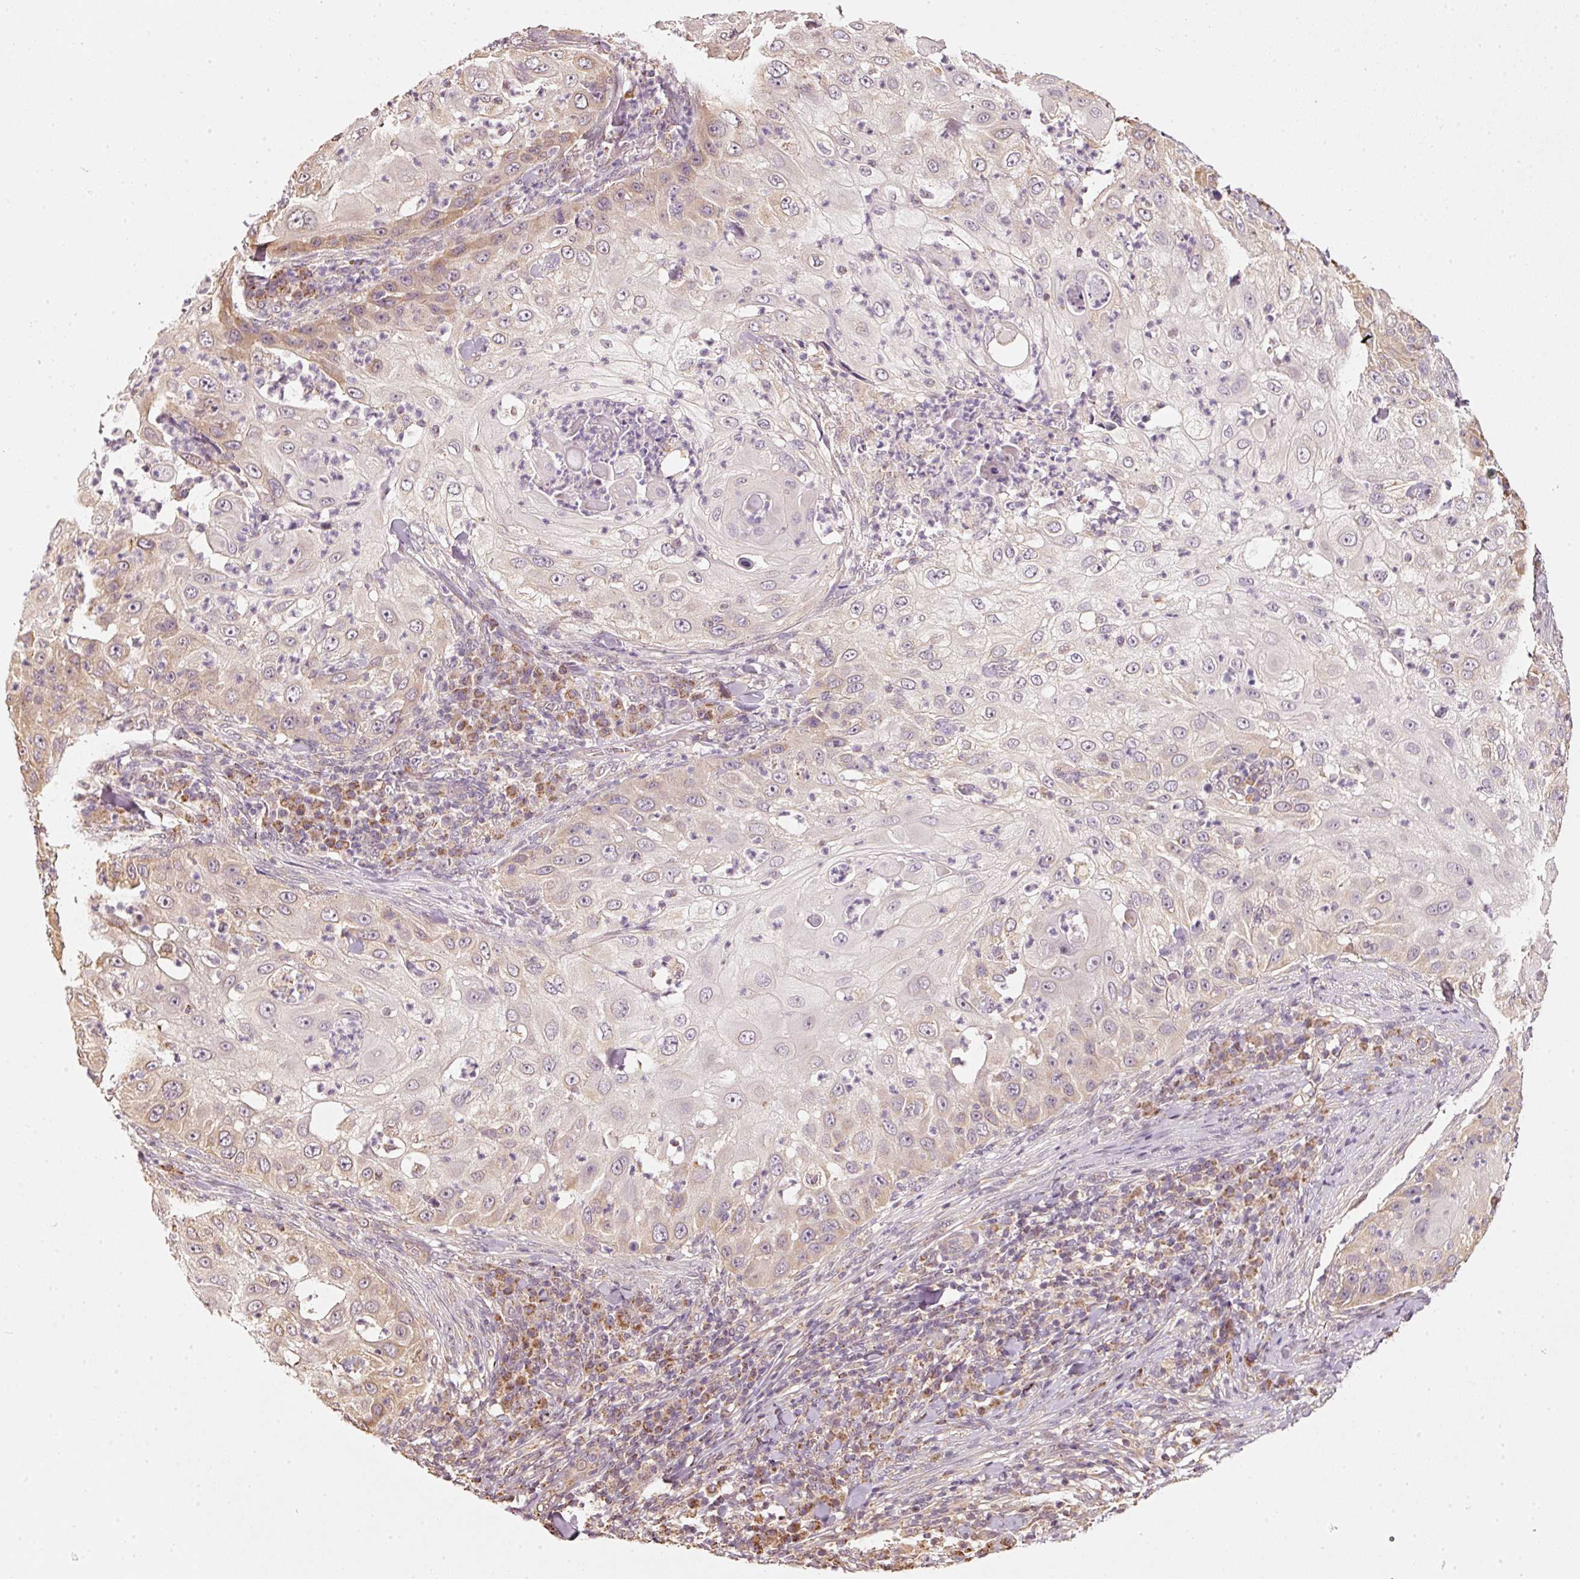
{"staining": {"intensity": "weak", "quantity": "<25%", "location": "cytoplasmic/membranous"}, "tissue": "skin cancer", "cell_type": "Tumor cells", "image_type": "cancer", "snomed": [{"axis": "morphology", "description": "Squamous cell carcinoma, NOS"}, {"axis": "topography", "description": "Skin"}], "caption": "Squamous cell carcinoma (skin) was stained to show a protein in brown. There is no significant positivity in tumor cells.", "gene": "RAB35", "patient": {"sex": "female", "age": 44}}